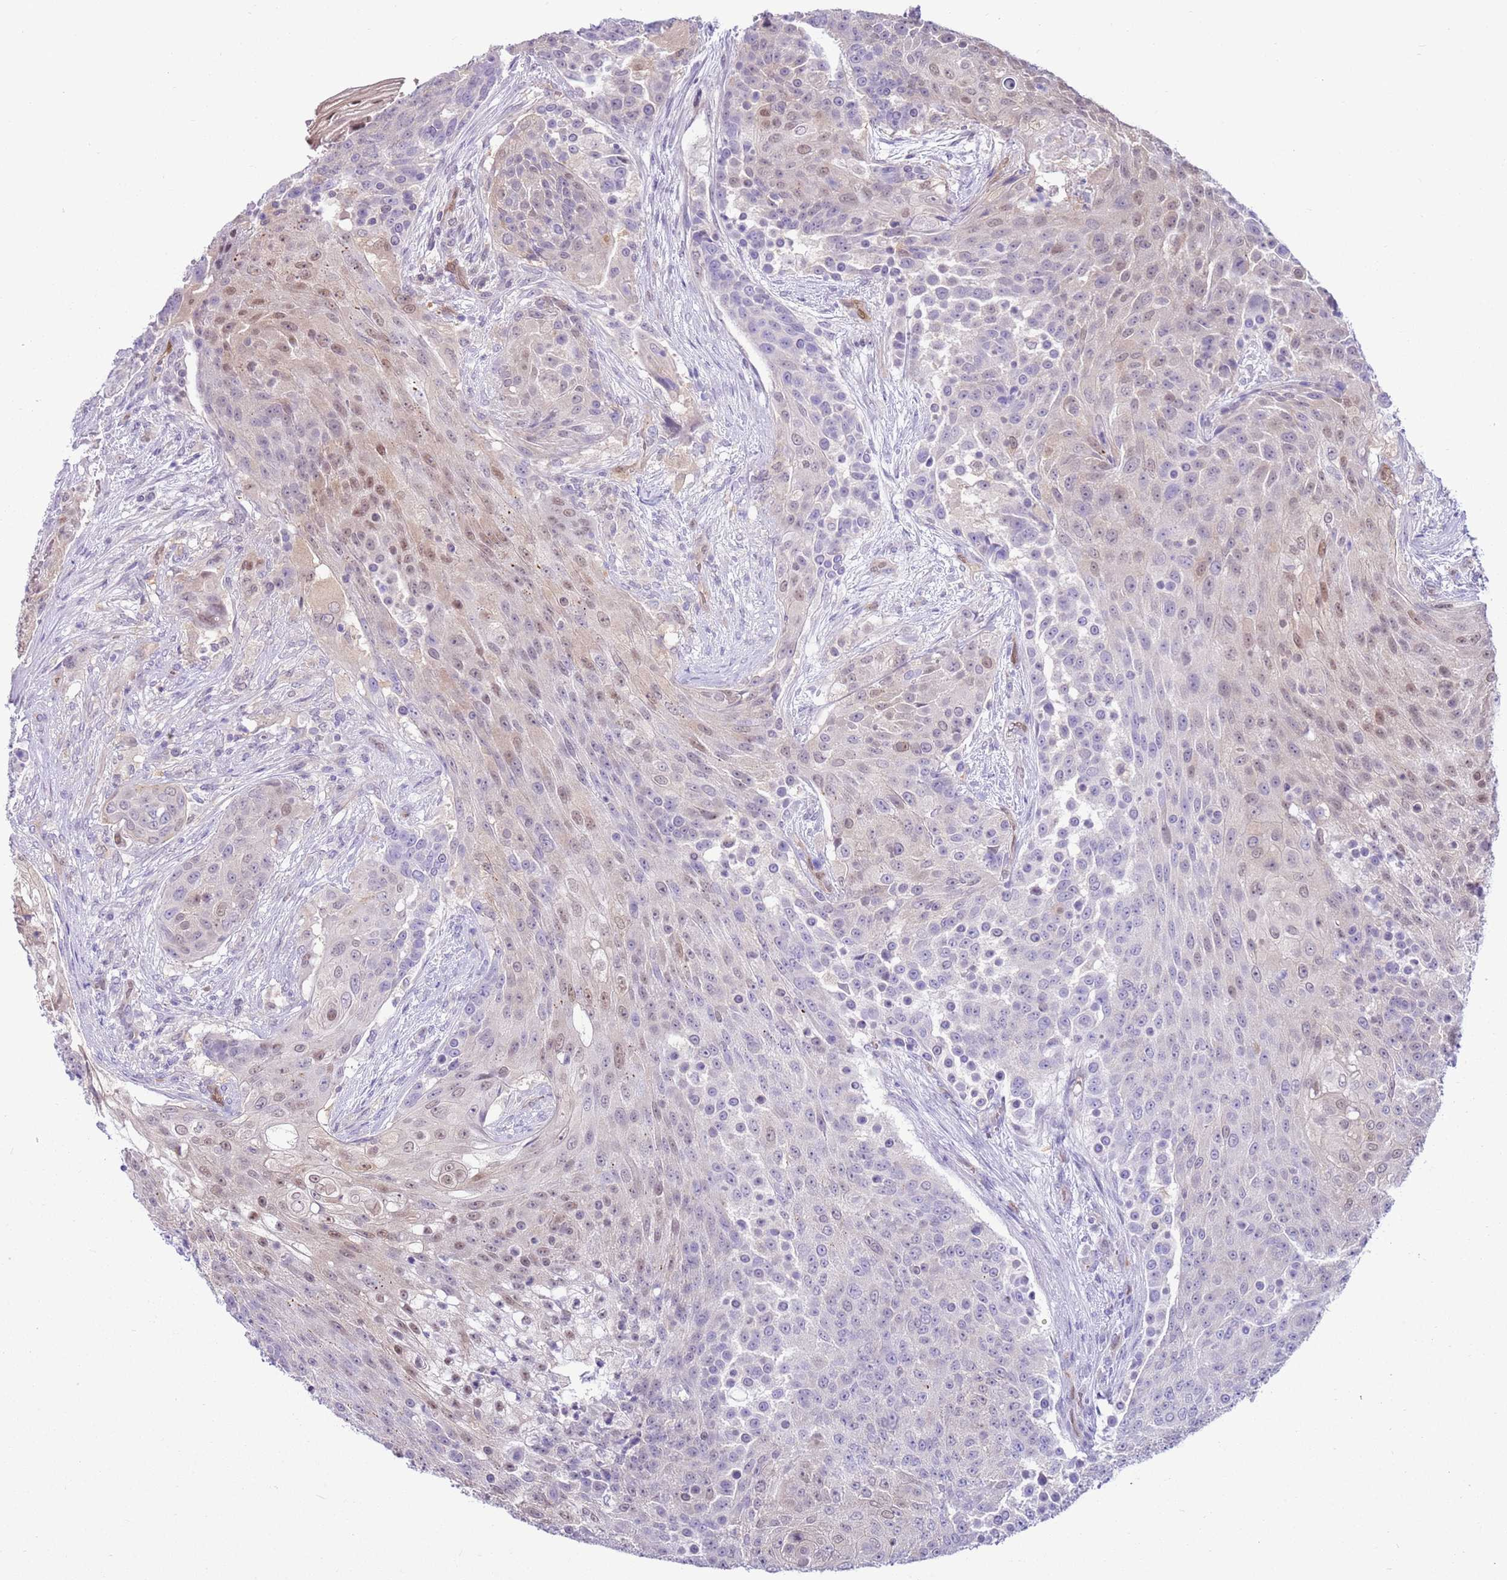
{"staining": {"intensity": "weak", "quantity": "<25%", "location": "nuclear"}, "tissue": "urothelial cancer", "cell_type": "Tumor cells", "image_type": "cancer", "snomed": [{"axis": "morphology", "description": "Urothelial carcinoma, High grade"}, {"axis": "topography", "description": "Urinary bladder"}], "caption": "Tumor cells show no significant staining in urothelial carcinoma (high-grade).", "gene": "DDI2", "patient": {"sex": "female", "age": 63}}